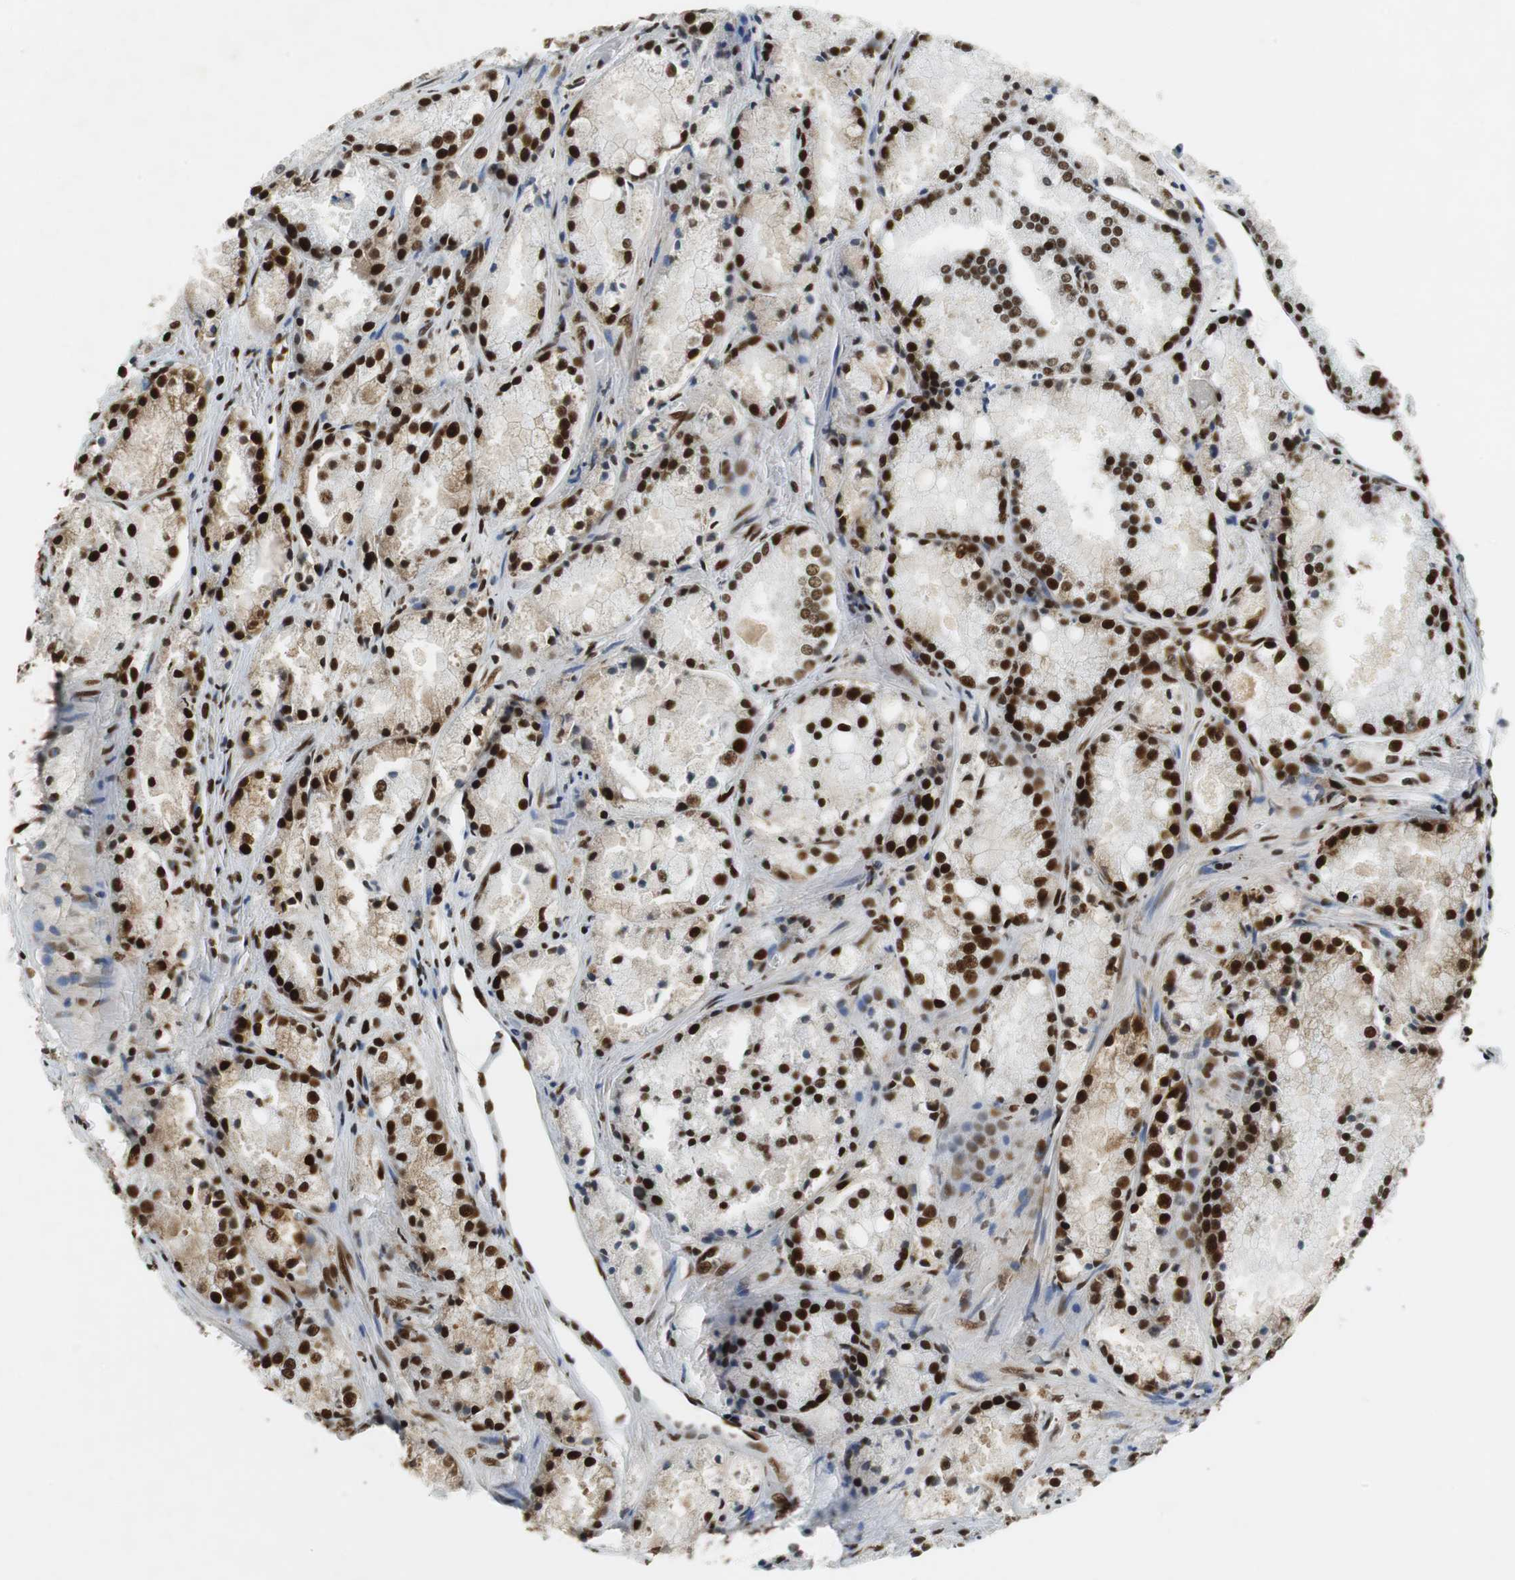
{"staining": {"intensity": "strong", "quantity": ">75%", "location": "nuclear"}, "tissue": "prostate cancer", "cell_type": "Tumor cells", "image_type": "cancer", "snomed": [{"axis": "morphology", "description": "Adenocarcinoma, Low grade"}, {"axis": "topography", "description": "Prostate"}], "caption": "The immunohistochemical stain labels strong nuclear expression in tumor cells of prostate cancer (low-grade adenocarcinoma) tissue. Using DAB (brown) and hematoxylin (blue) stains, captured at high magnification using brightfield microscopy.", "gene": "PRKDC", "patient": {"sex": "male", "age": 64}}